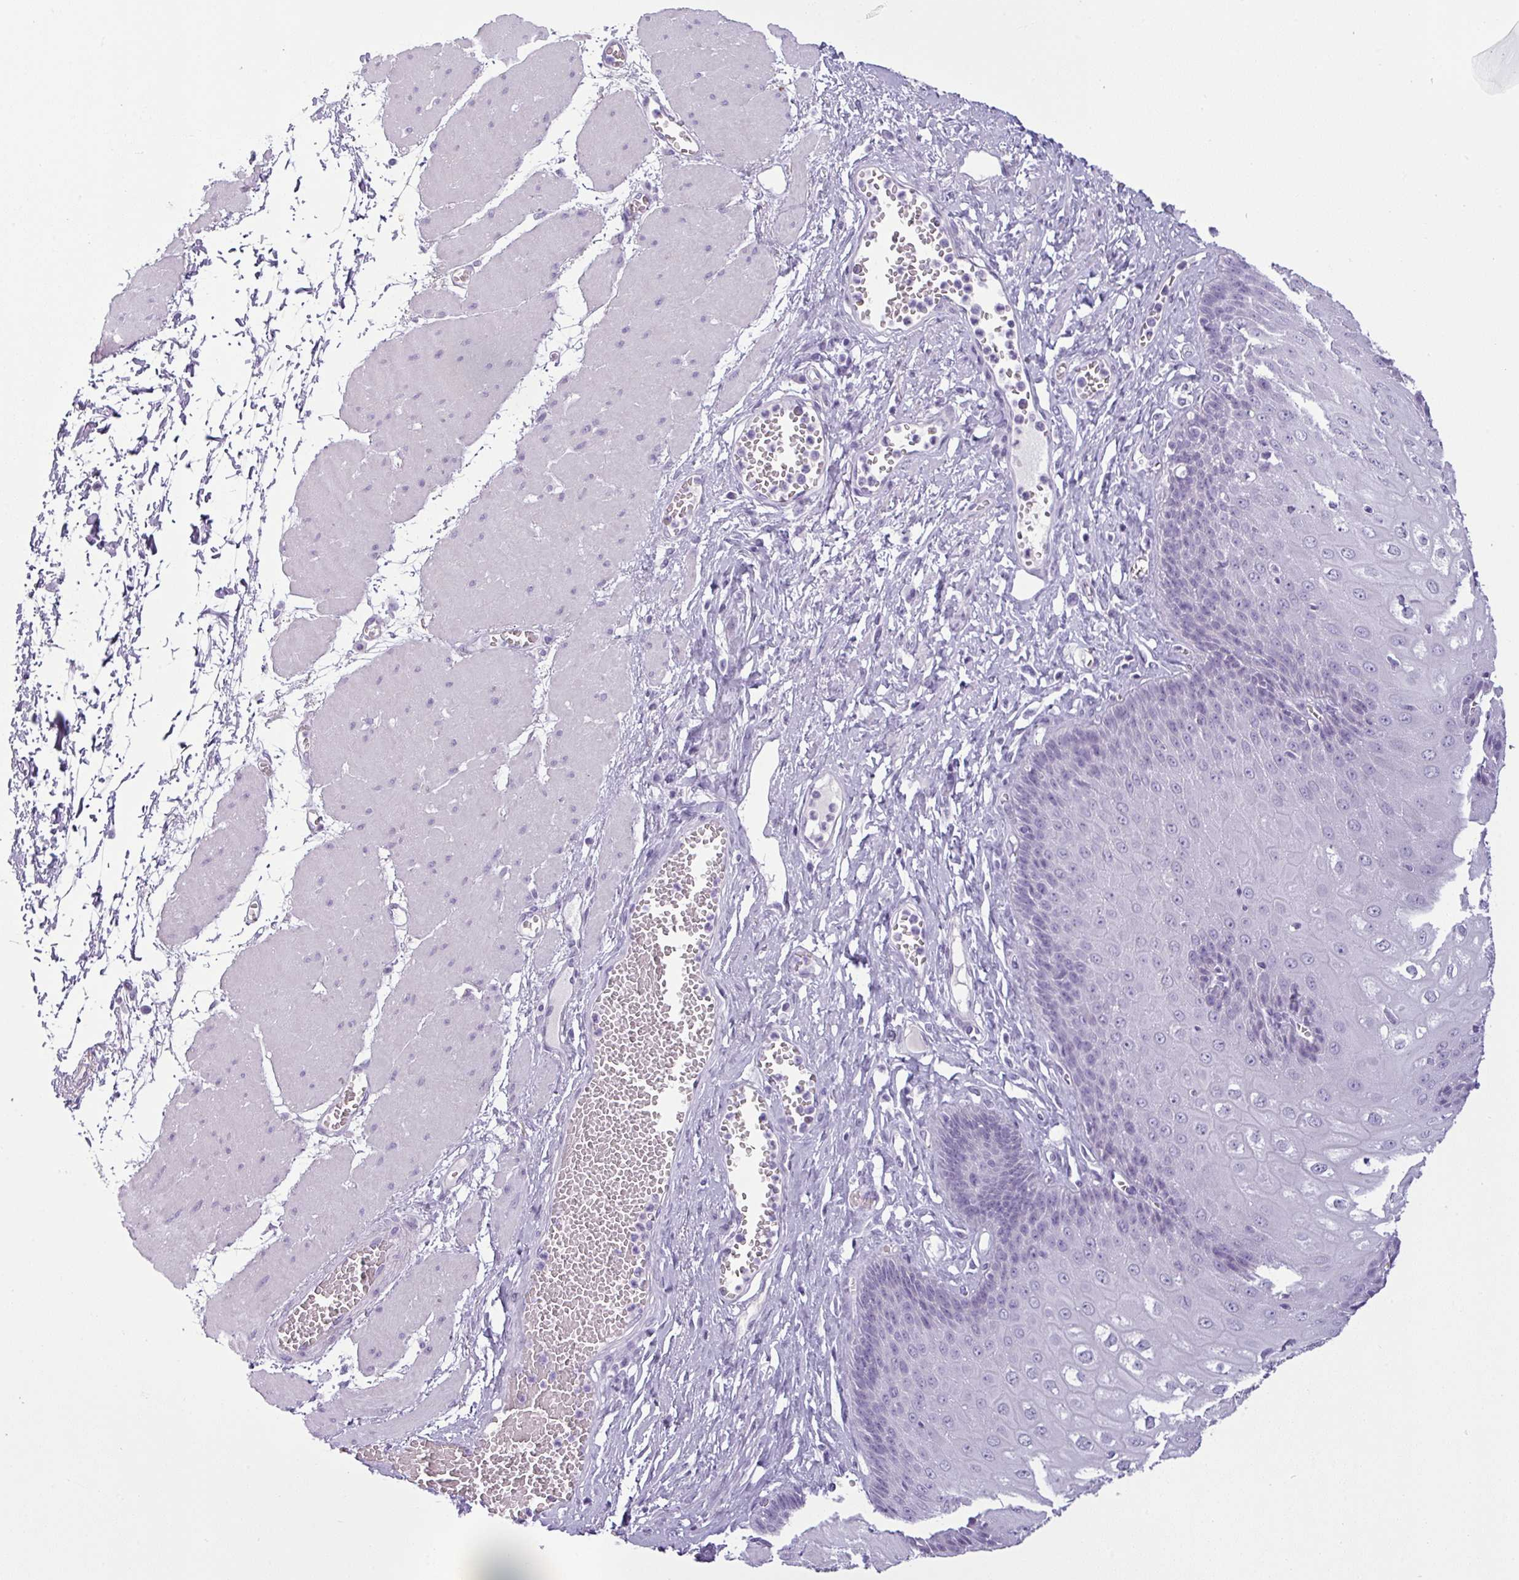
{"staining": {"intensity": "negative", "quantity": "none", "location": "none"}, "tissue": "esophagus", "cell_type": "Squamous epithelial cells", "image_type": "normal", "snomed": [{"axis": "morphology", "description": "Normal tissue, NOS"}, {"axis": "topography", "description": "Esophagus"}], "caption": "IHC of benign esophagus demonstrates no staining in squamous epithelial cells. (Immunohistochemistry (ihc), brightfield microscopy, high magnification).", "gene": "CDH16", "patient": {"sex": "male", "age": 60}}